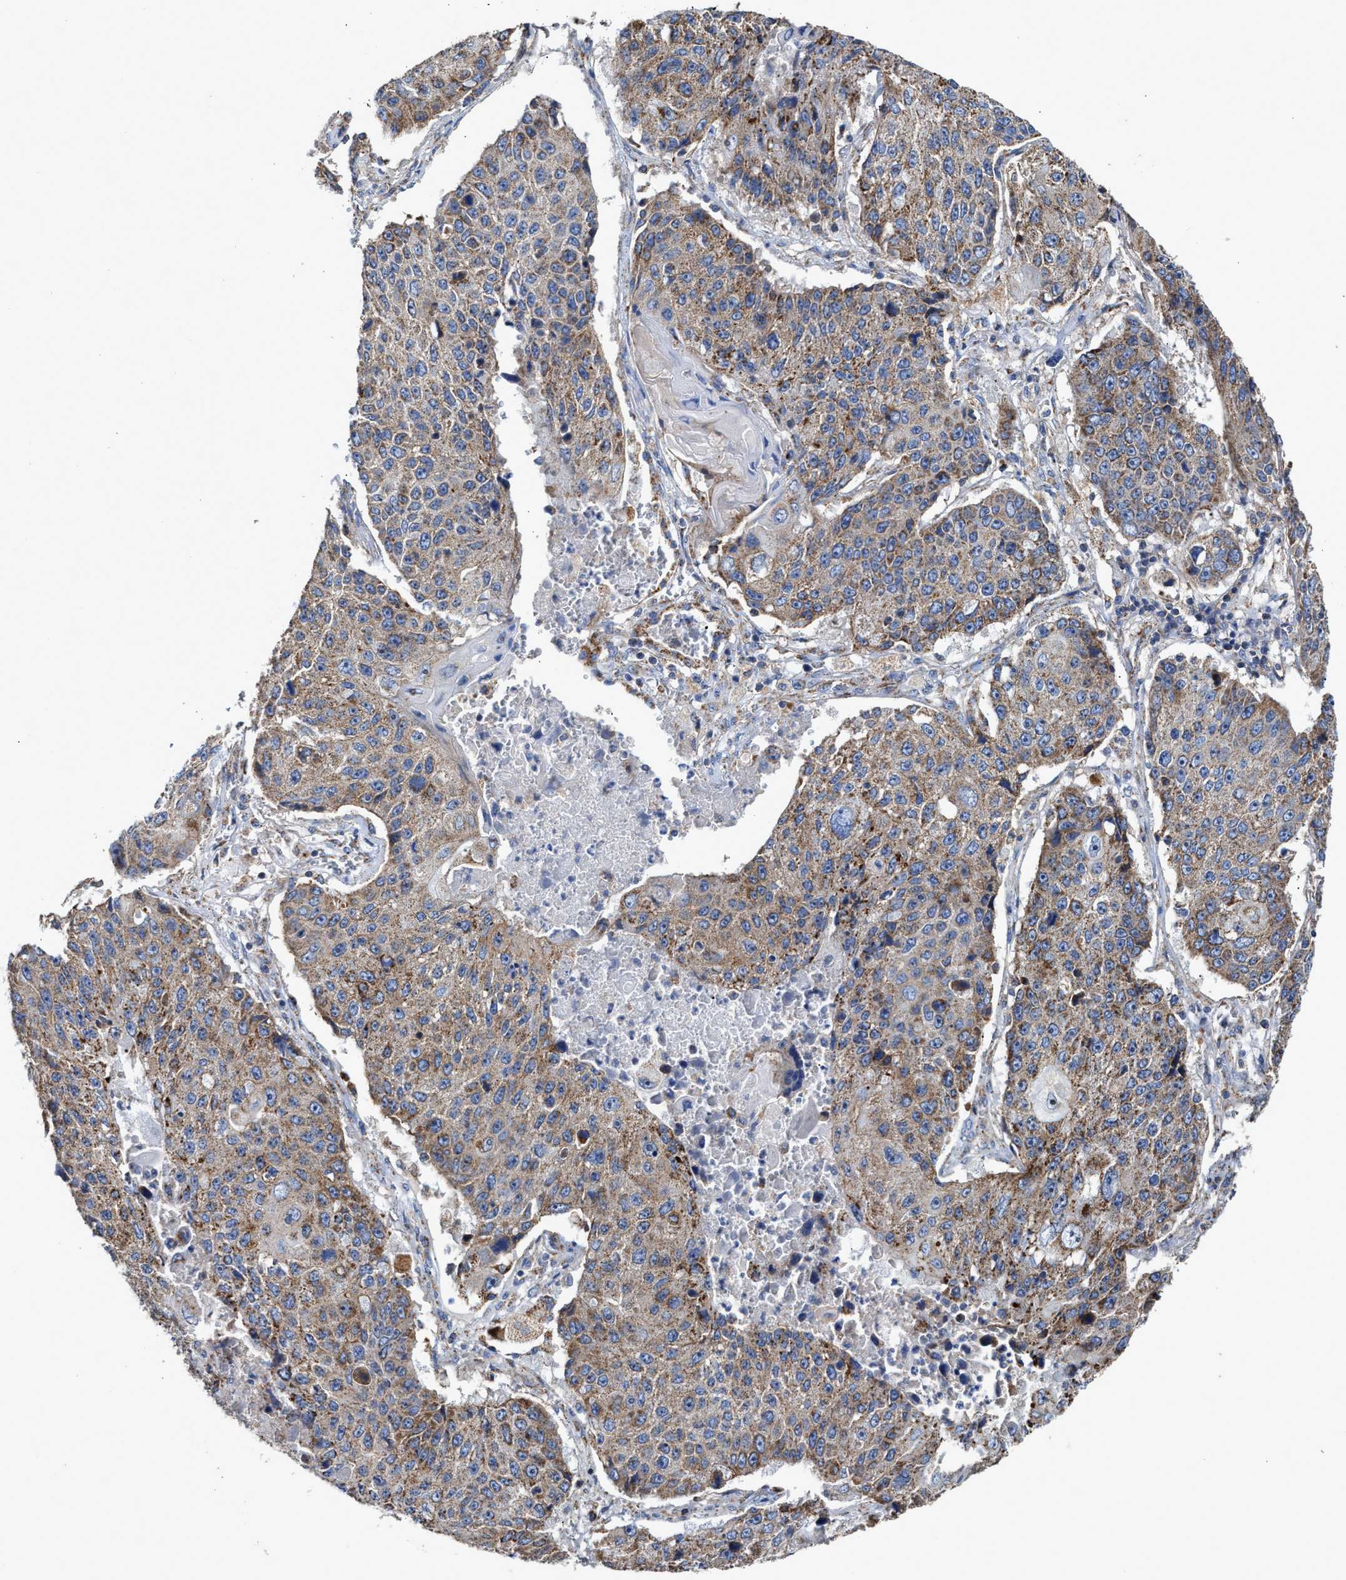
{"staining": {"intensity": "weak", "quantity": ">75%", "location": "cytoplasmic/membranous"}, "tissue": "lung cancer", "cell_type": "Tumor cells", "image_type": "cancer", "snomed": [{"axis": "morphology", "description": "Squamous cell carcinoma, NOS"}, {"axis": "topography", "description": "Lung"}], "caption": "Brown immunohistochemical staining in human squamous cell carcinoma (lung) reveals weak cytoplasmic/membranous positivity in about >75% of tumor cells. The protein is shown in brown color, while the nuclei are stained blue.", "gene": "MECR", "patient": {"sex": "male", "age": 61}}